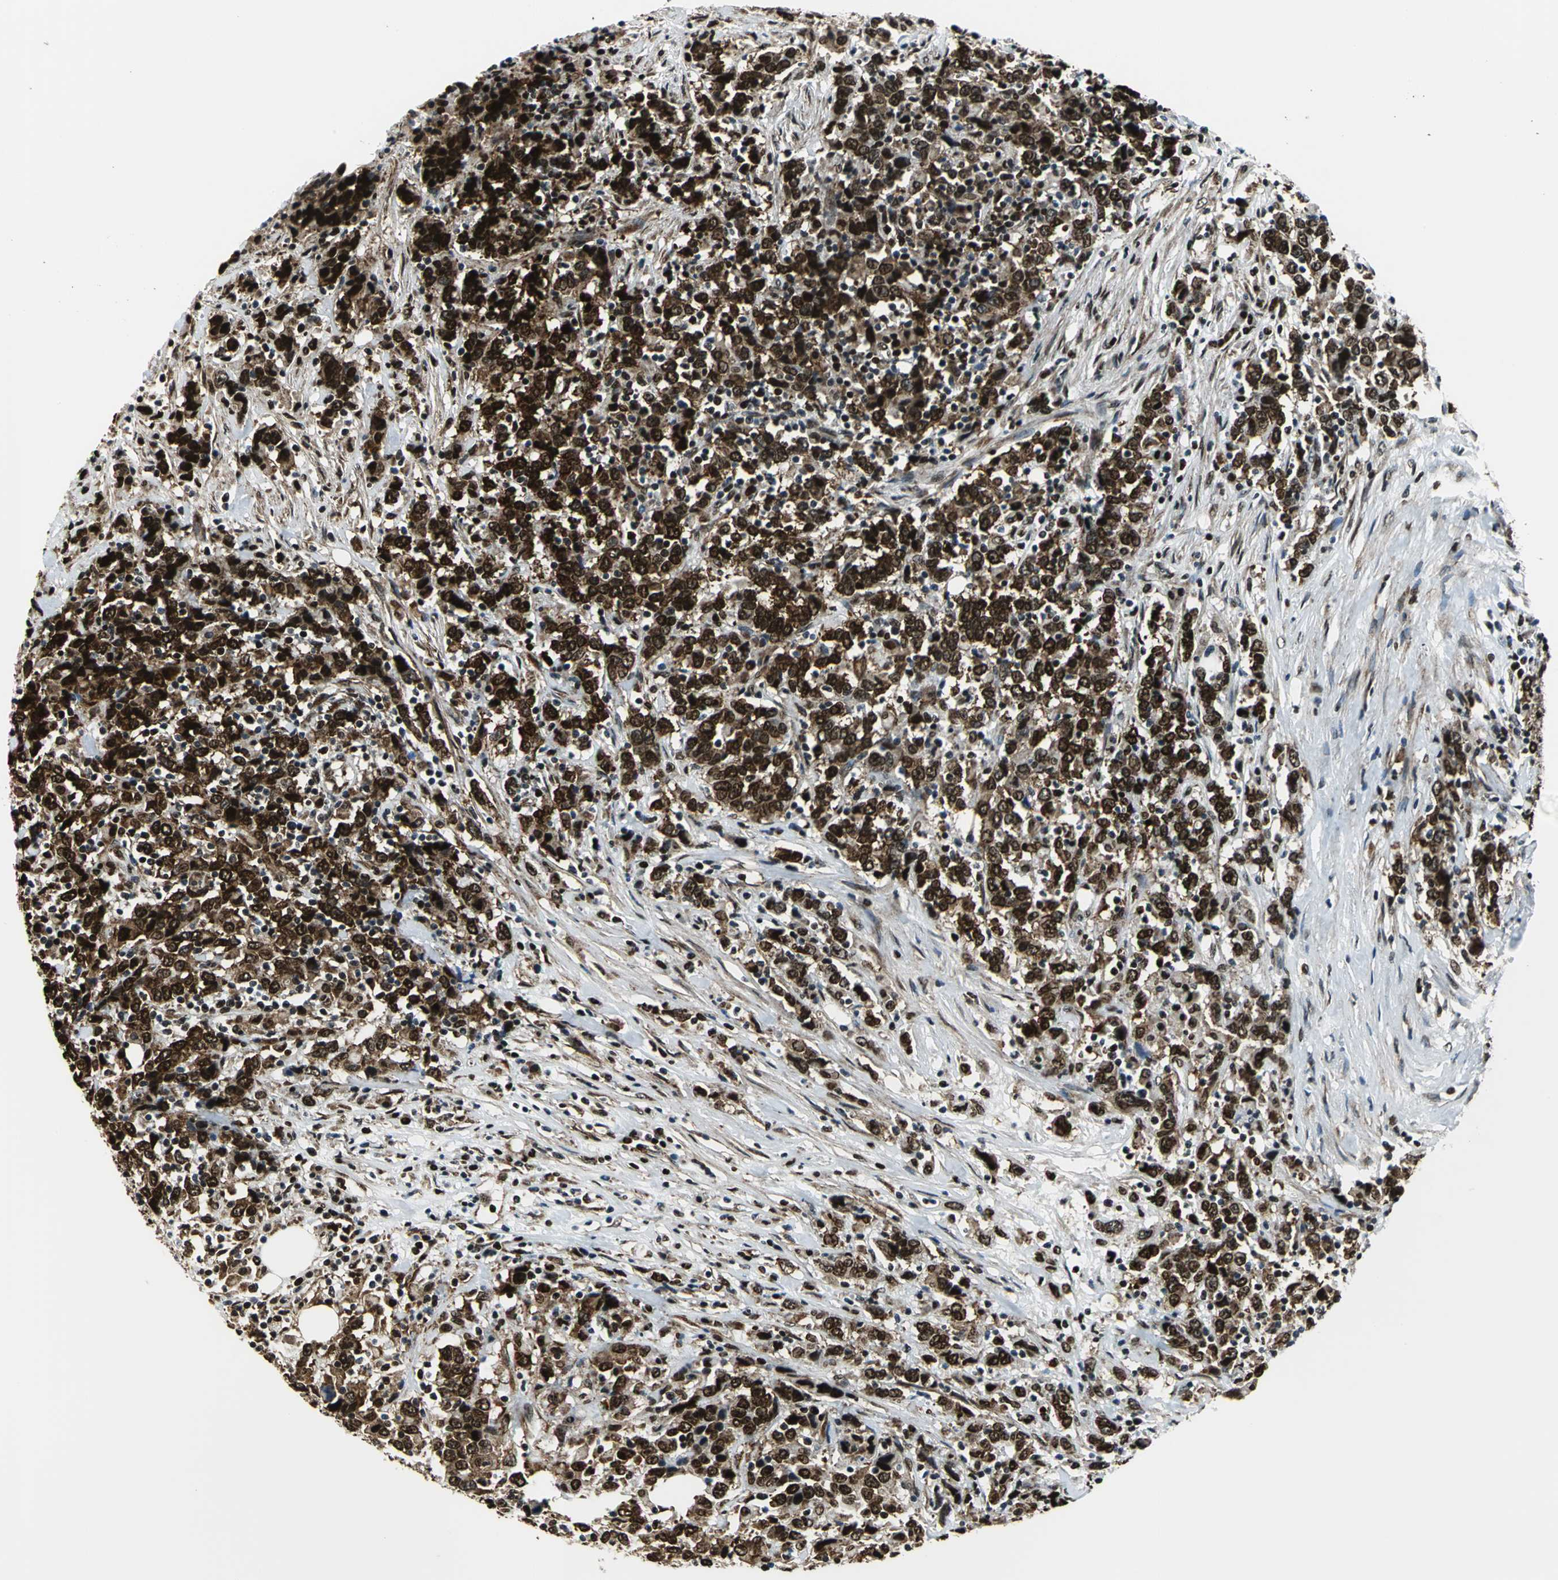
{"staining": {"intensity": "strong", "quantity": ">75%", "location": "cytoplasmic/membranous,nuclear"}, "tissue": "urothelial cancer", "cell_type": "Tumor cells", "image_type": "cancer", "snomed": [{"axis": "morphology", "description": "Urothelial carcinoma, High grade"}, {"axis": "topography", "description": "Urinary bladder"}], "caption": "Urothelial cancer stained with DAB immunohistochemistry displays high levels of strong cytoplasmic/membranous and nuclear staining in approximately >75% of tumor cells.", "gene": "APEX1", "patient": {"sex": "male", "age": 61}}